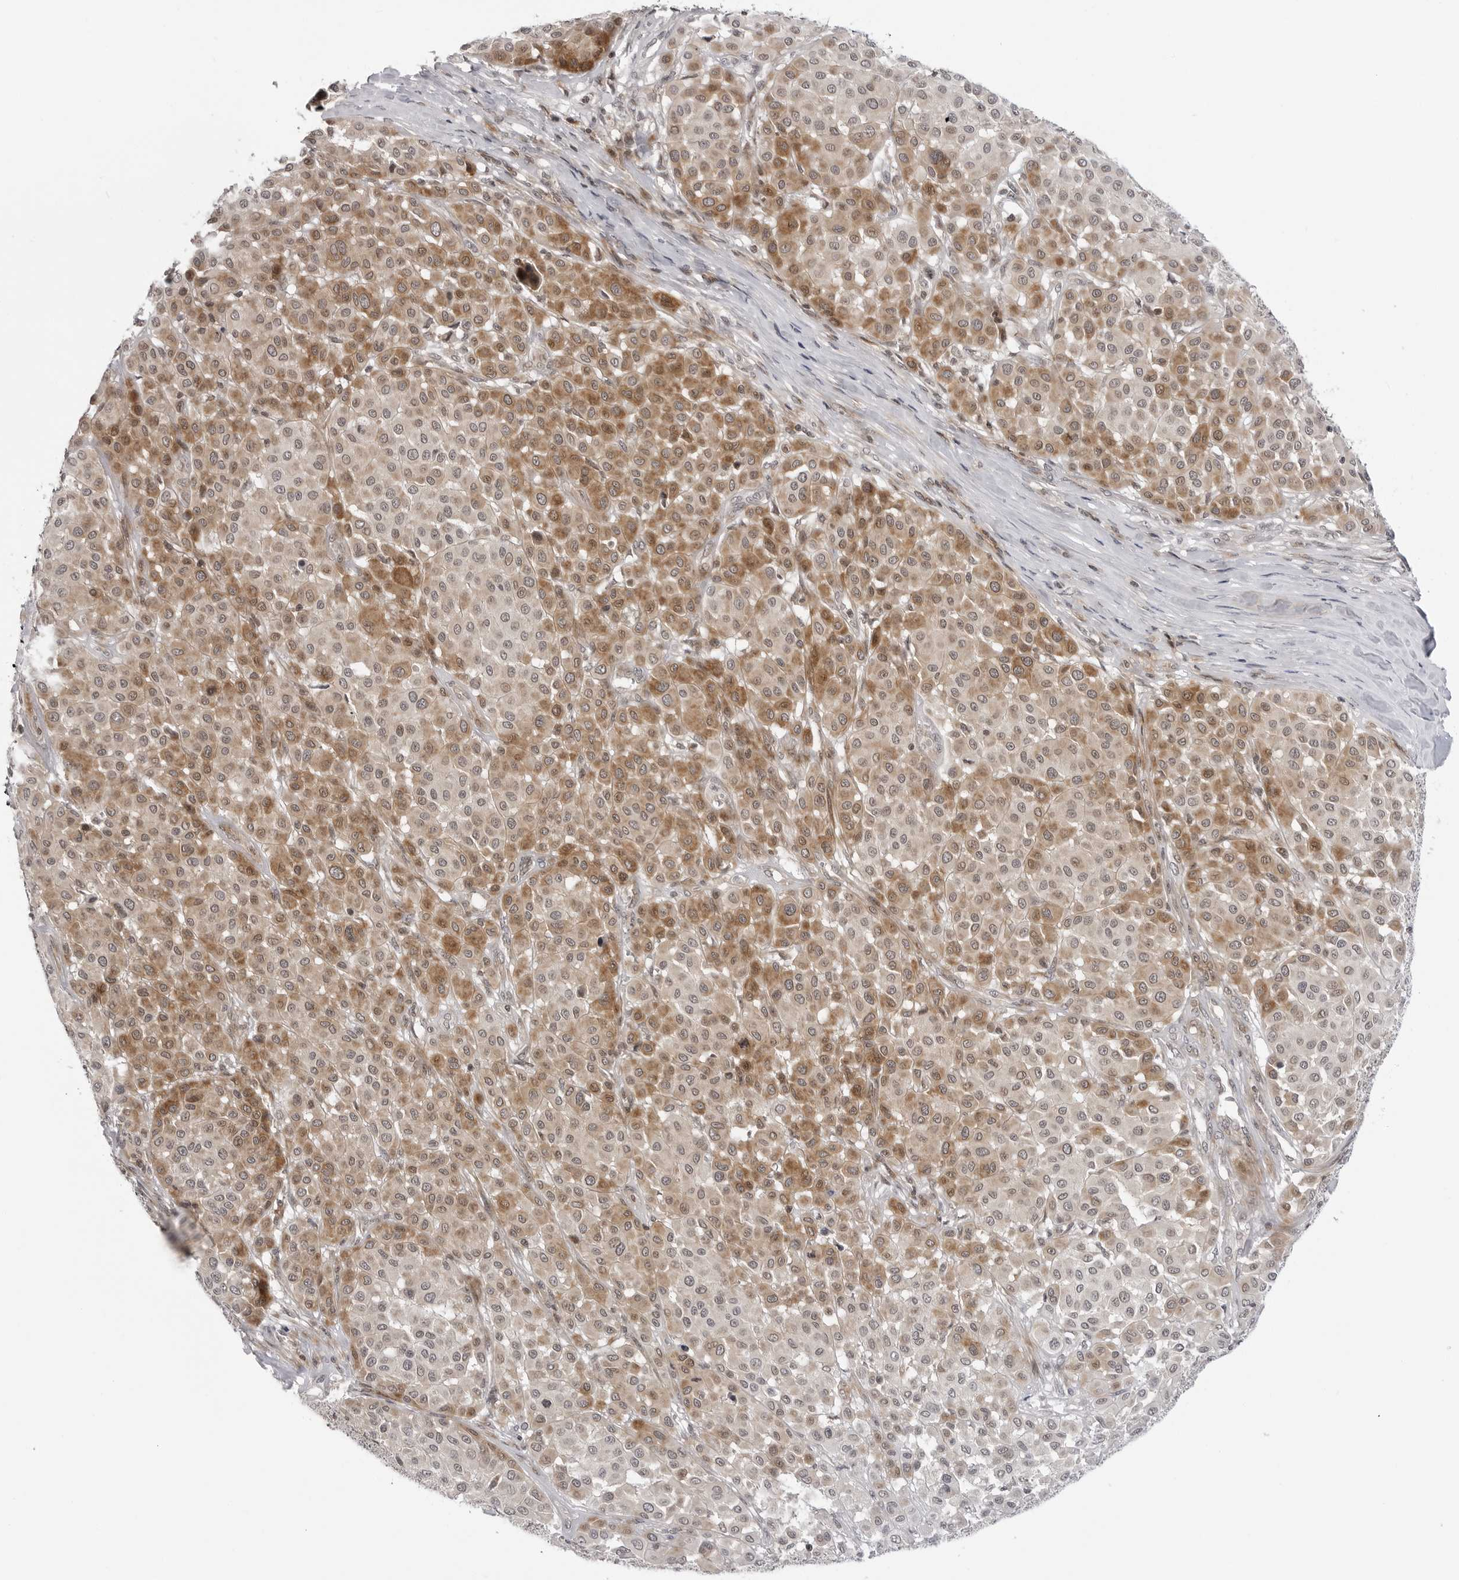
{"staining": {"intensity": "moderate", "quantity": "25%-75%", "location": "cytoplasmic/membranous"}, "tissue": "melanoma", "cell_type": "Tumor cells", "image_type": "cancer", "snomed": [{"axis": "morphology", "description": "Malignant melanoma, Metastatic site"}, {"axis": "topography", "description": "Soft tissue"}], "caption": "Immunohistochemical staining of melanoma shows medium levels of moderate cytoplasmic/membranous staining in approximately 25%-75% of tumor cells. Immunohistochemistry (ihc) stains the protein of interest in brown and the nuclei are stained blue.", "gene": "ADAMTS5", "patient": {"sex": "male", "age": 41}}